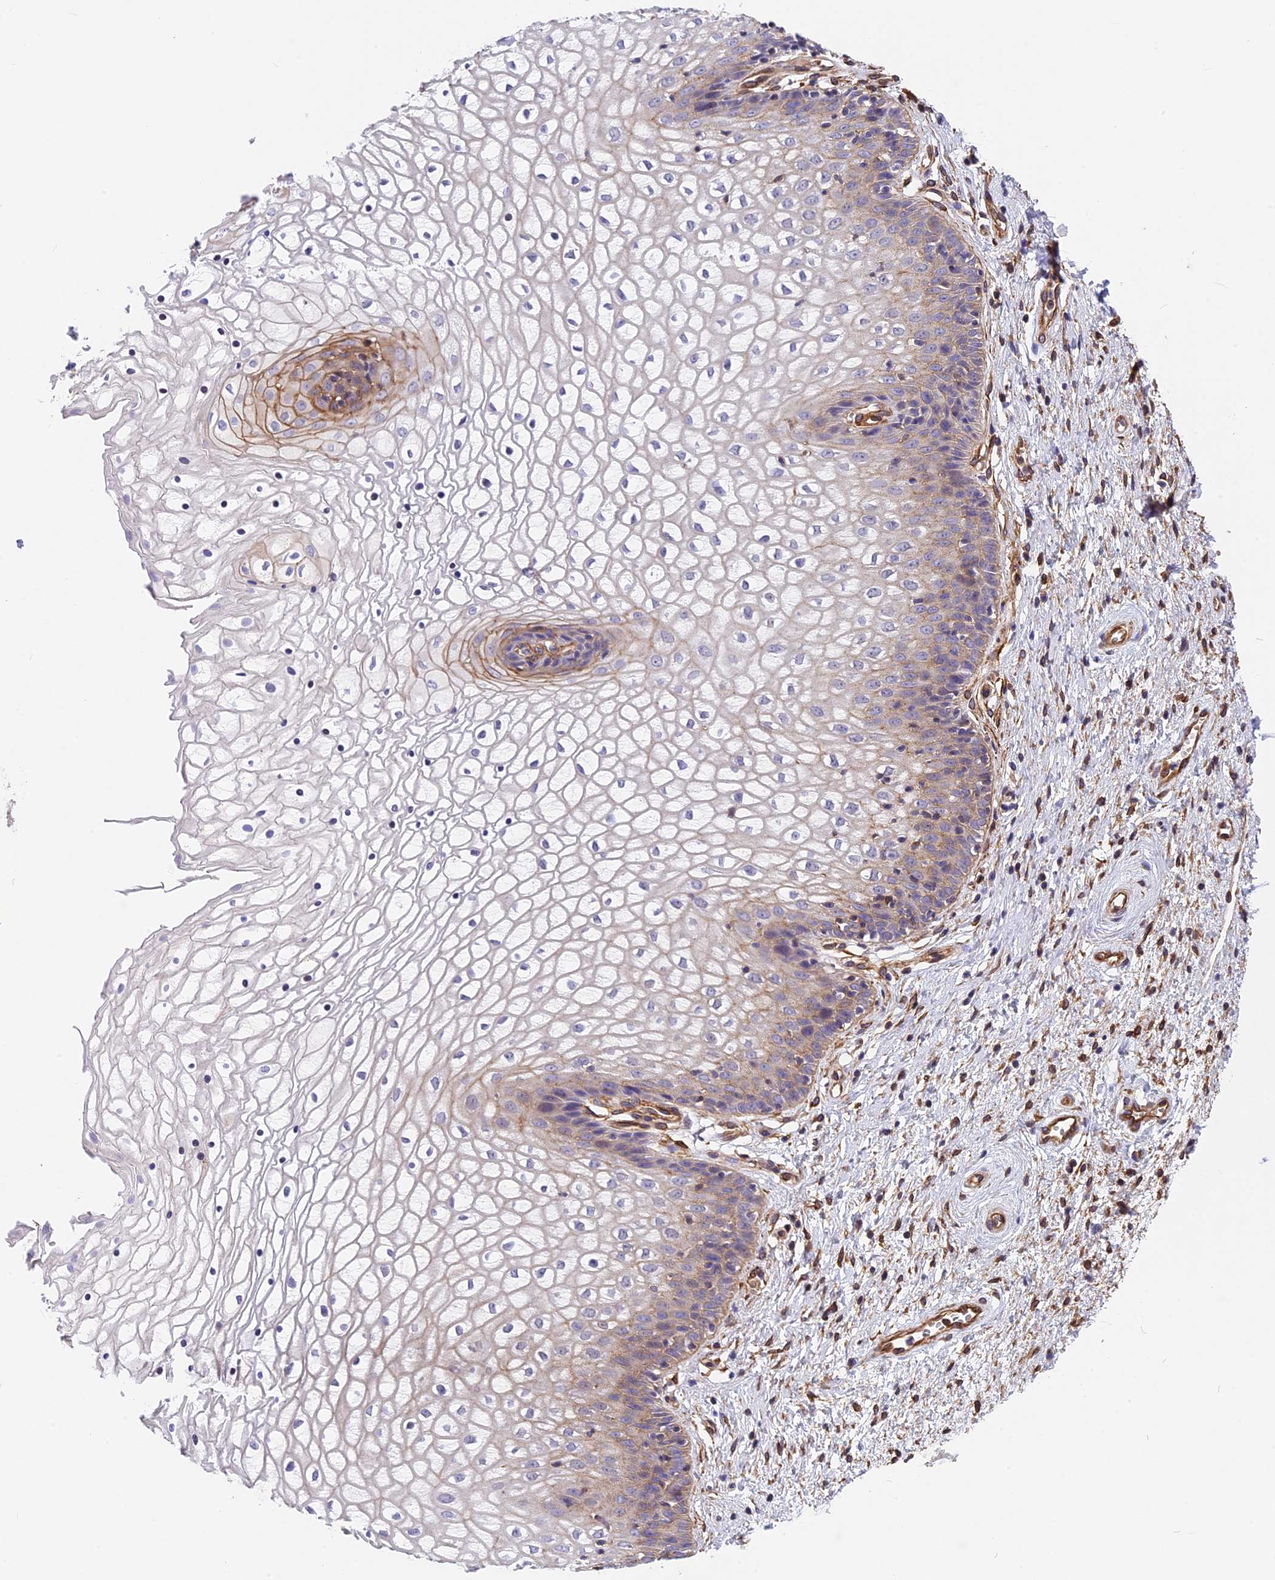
{"staining": {"intensity": "weak", "quantity": "<25%", "location": "cytoplasmic/membranous"}, "tissue": "vagina", "cell_type": "Squamous epithelial cells", "image_type": "normal", "snomed": [{"axis": "morphology", "description": "Normal tissue, NOS"}, {"axis": "topography", "description": "Vagina"}], "caption": "The immunohistochemistry micrograph has no significant positivity in squamous epithelial cells of vagina.", "gene": "MED20", "patient": {"sex": "female", "age": 34}}